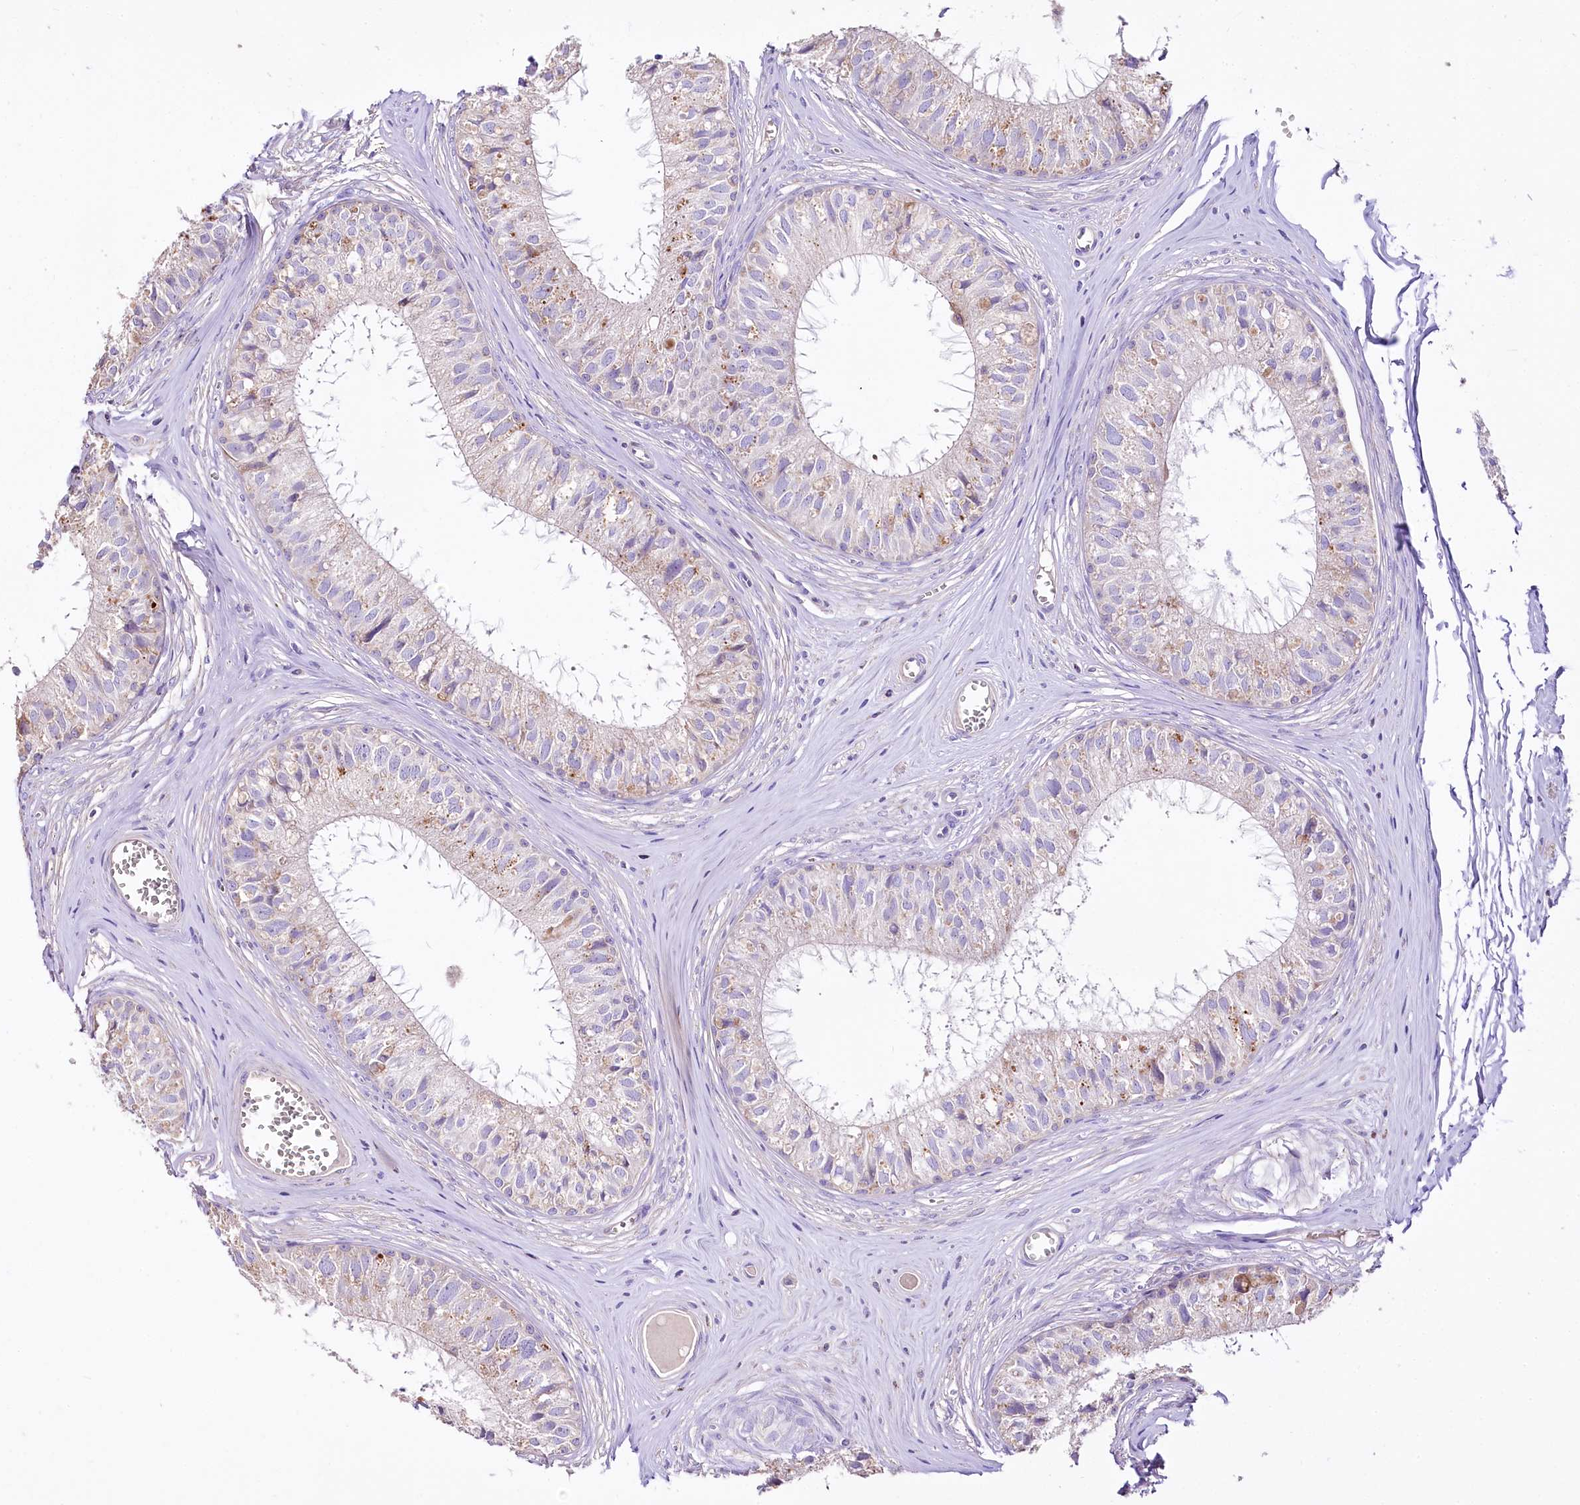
{"staining": {"intensity": "negative", "quantity": "none", "location": "none"}, "tissue": "epididymis", "cell_type": "Glandular cells", "image_type": "normal", "snomed": [{"axis": "morphology", "description": "Normal tissue, NOS"}, {"axis": "topography", "description": "Epididymis"}], "caption": "Human epididymis stained for a protein using IHC shows no positivity in glandular cells.", "gene": "PTER", "patient": {"sex": "male", "age": 36}}